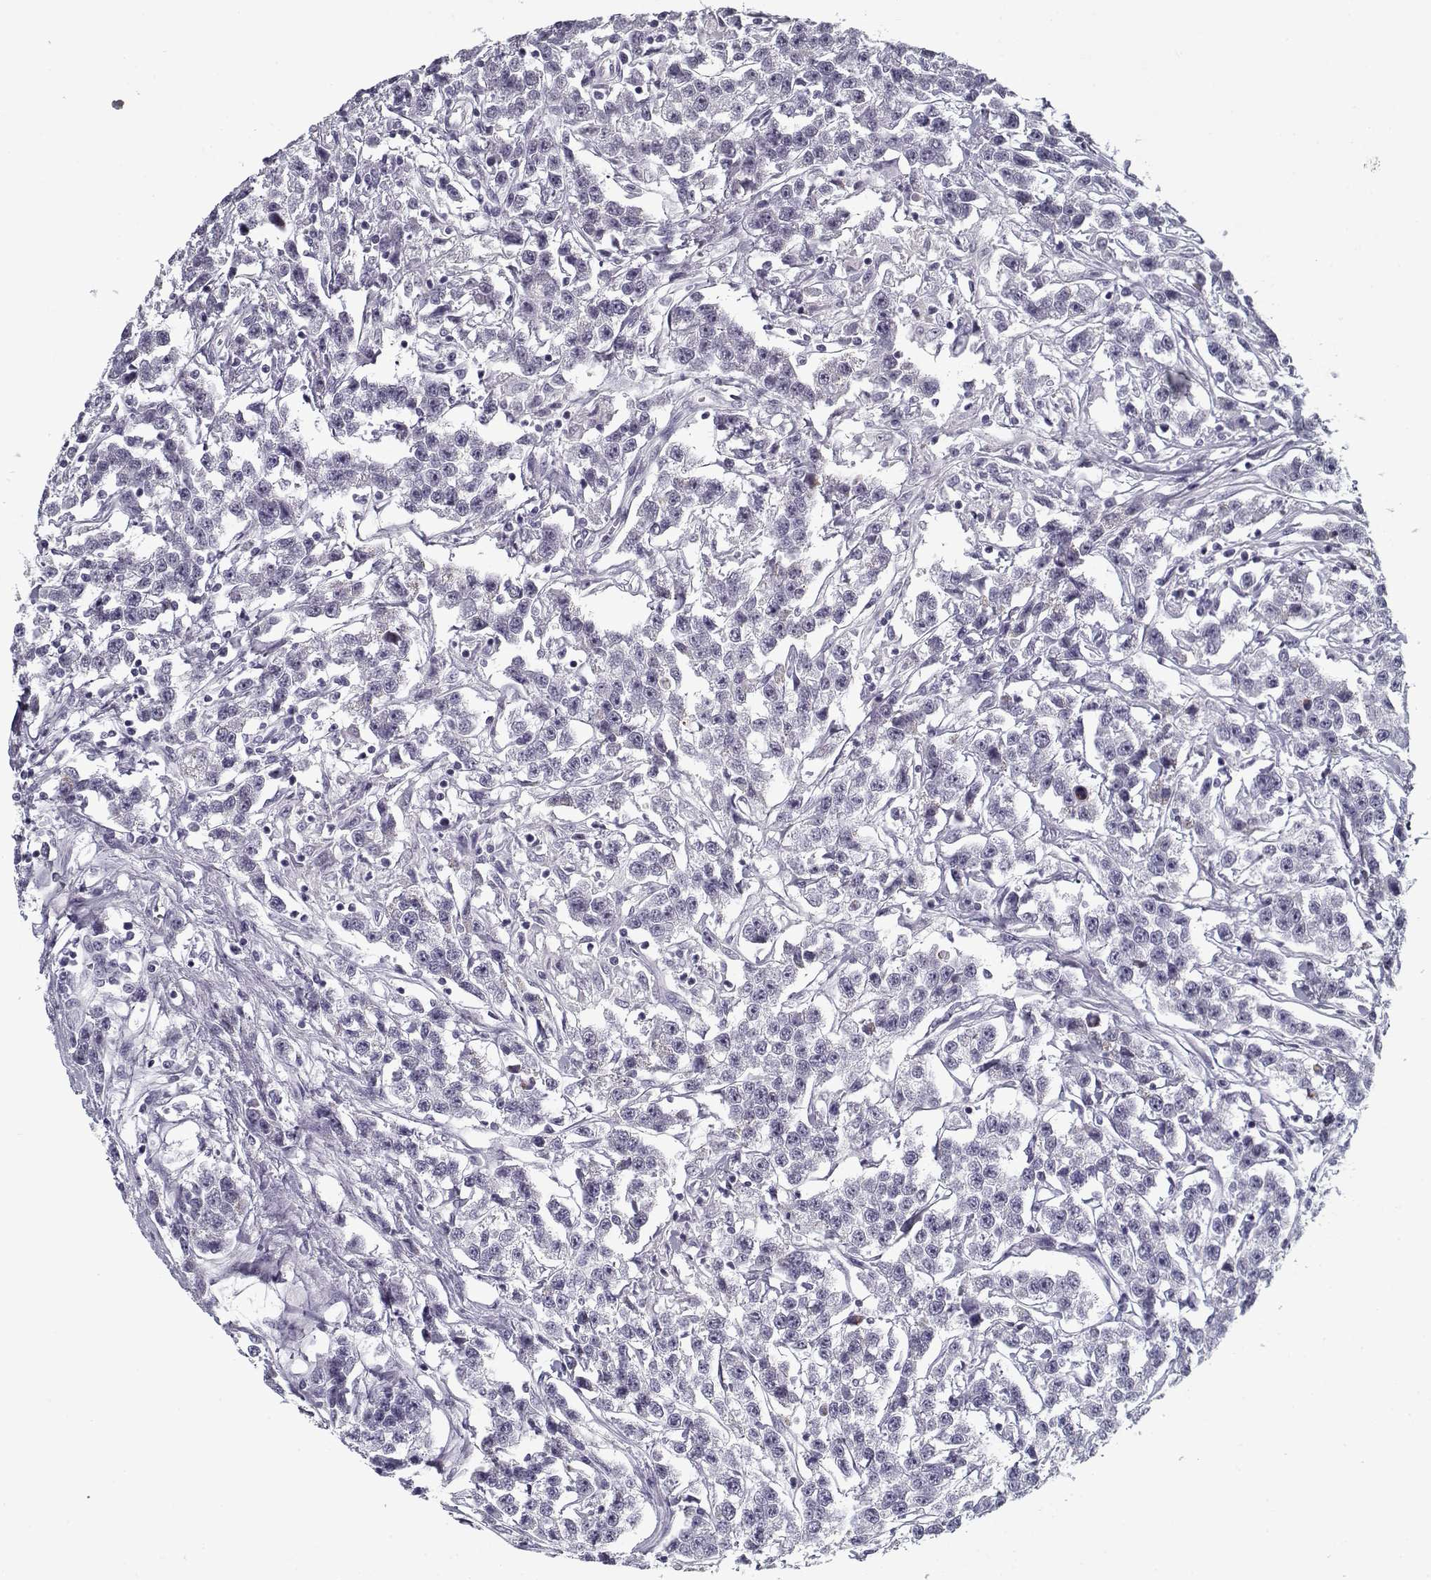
{"staining": {"intensity": "negative", "quantity": "none", "location": "none"}, "tissue": "testis cancer", "cell_type": "Tumor cells", "image_type": "cancer", "snomed": [{"axis": "morphology", "description": "Seminoma, NOS"}, {"axis": "topography", "description": "Testis"}], "caption": "This is an immunohistochemistry image of human testis seminoma. There is no staining in tumor cells.", "gene": "SPACA9", "patient": {"sex": "male", "age": 59}}